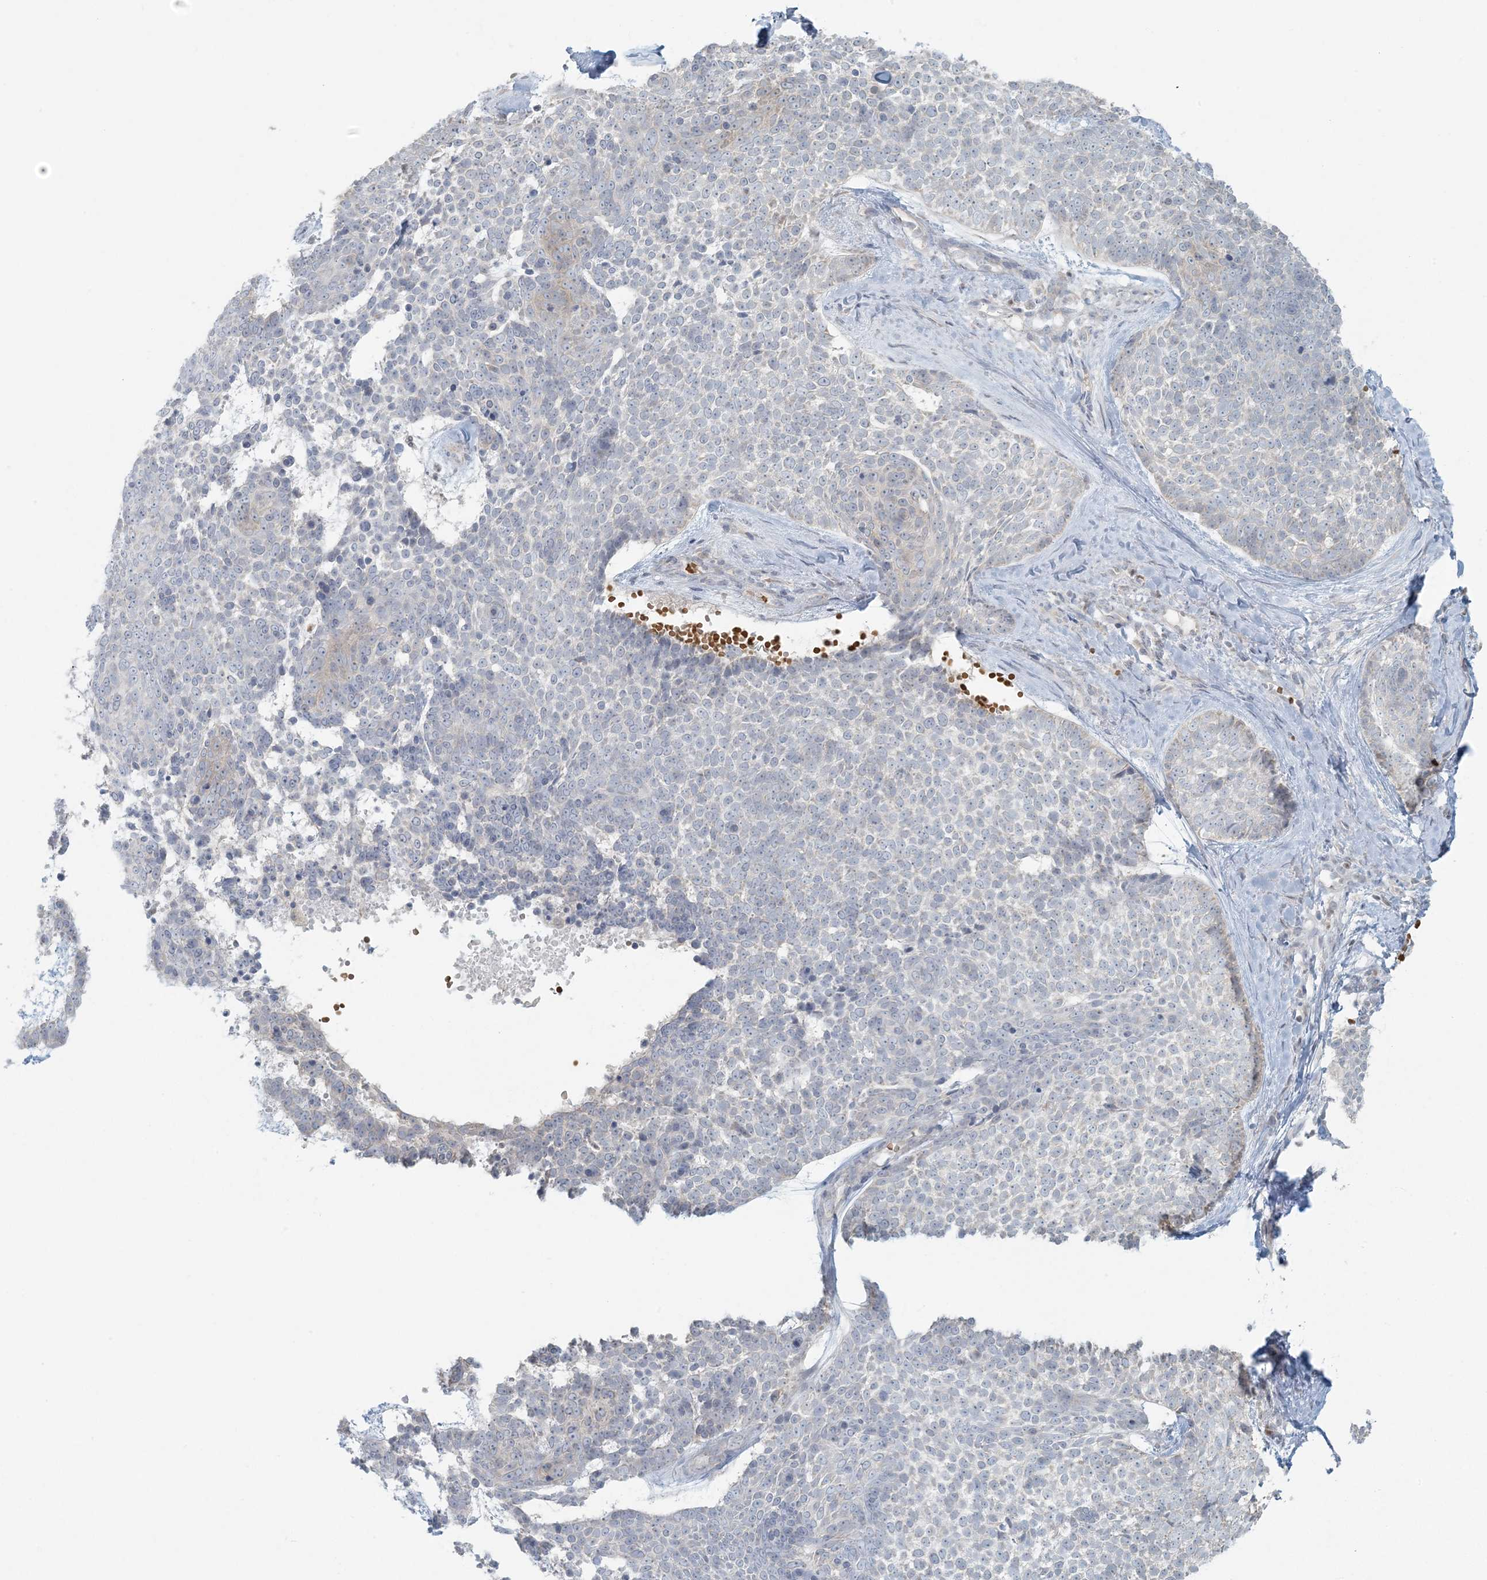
{"staining": {"intensity": "negative", "quantity": "none", "location": "none"}, "tissue": "skin cancer", "cell_type": "Tumor cells", "image_type": "cancer", "snomed": [{"axis": "morphology", "description": "Basal cell carcinoma"}, {"axis": "topography", "description": "Skin"}], "caption": "Photomicrograph shows no significant protein staining in tumor cells of skin cancer.", "gene": "CTDNEP1", "patient": {"sex": "female", "age": 81}}